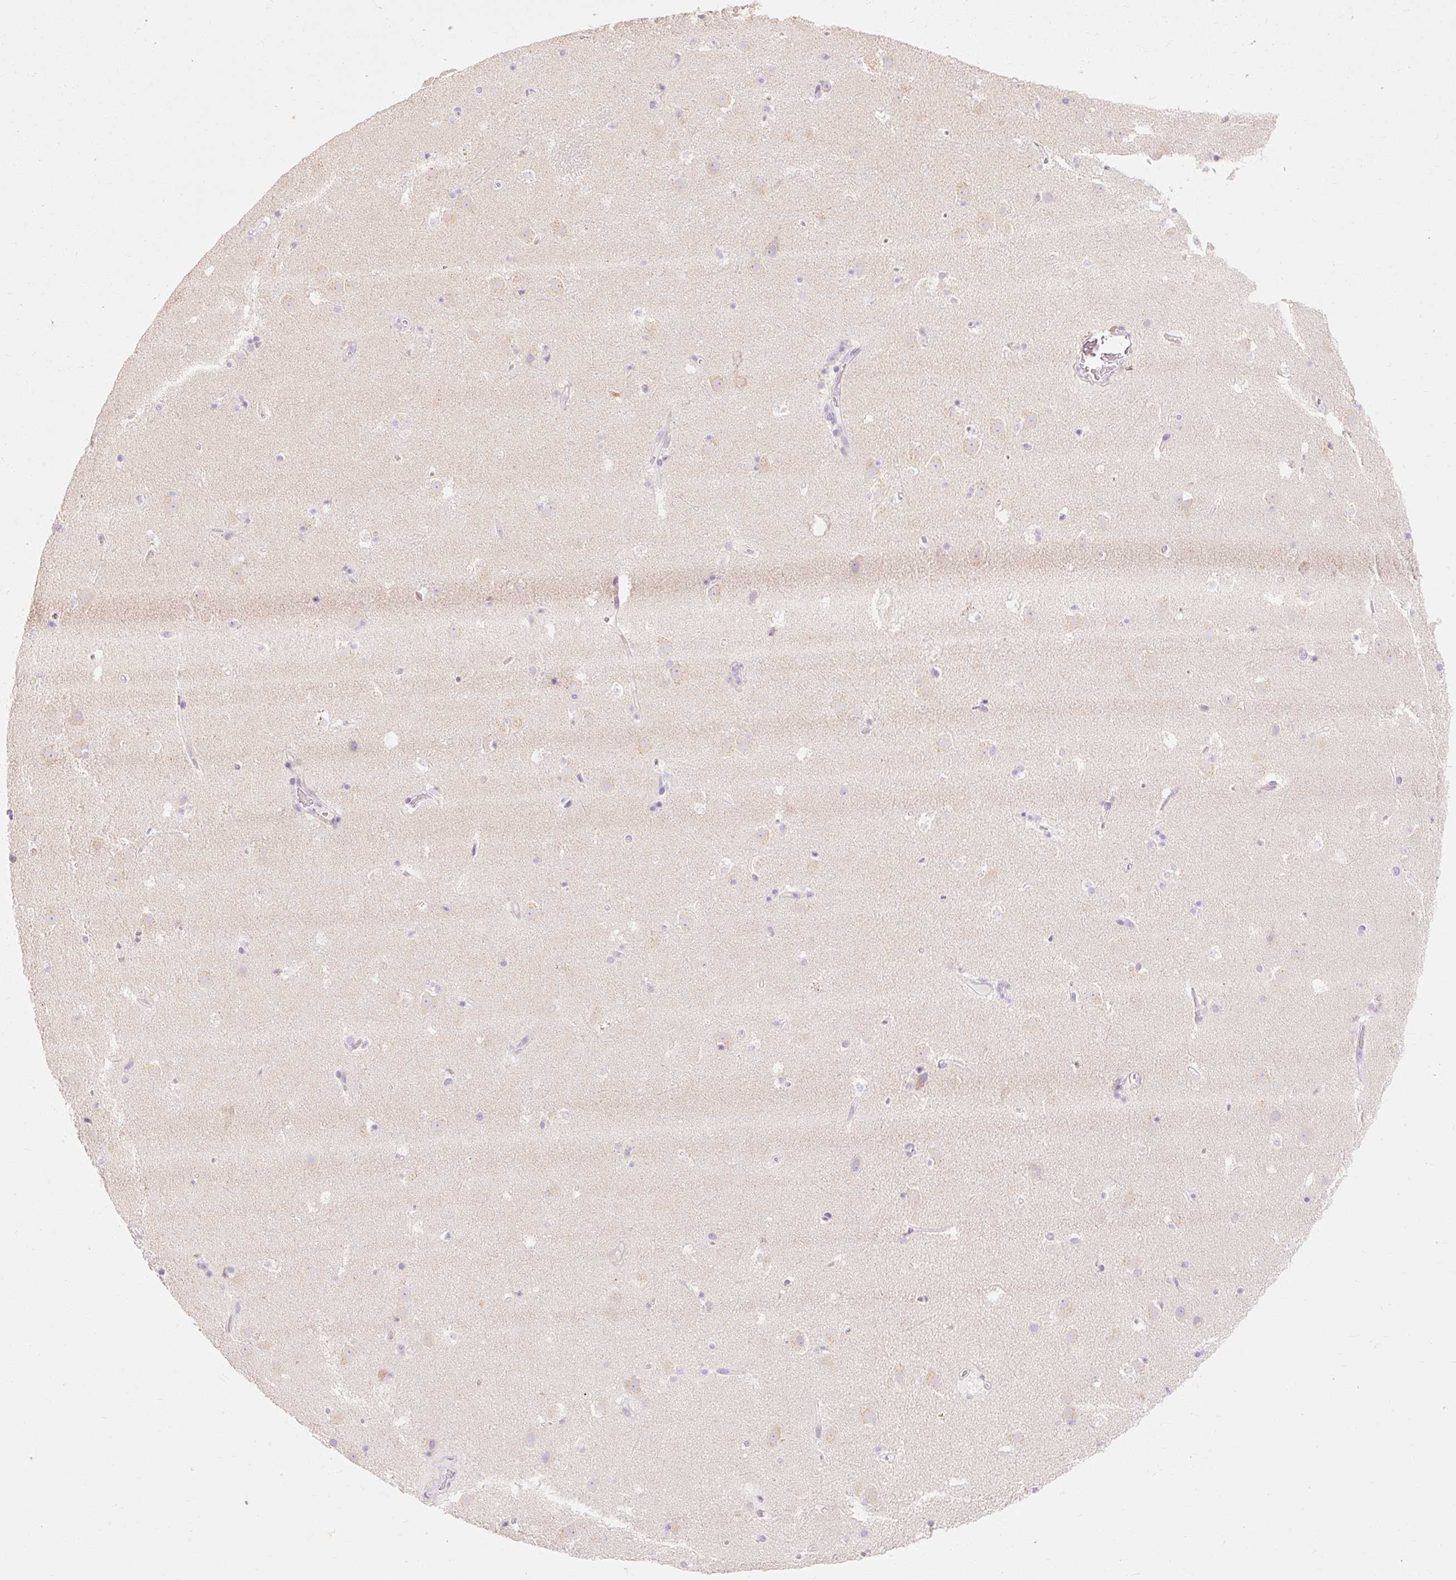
{"staining": {"intensity": "negative", "quantity": "none", "location": "none"}, "tissue": "caudate", "cell_type": "Glial cells", "image_type": "normal", "snomed": [{"axis": "morphology", "description": "Normal tissue, NOS"}, {"axis": "topography", "description": "Lateral ventricle wall"}], "caption": "An immunohistochemistry photomicrograph of normal caudate is shown. There is no staining in glial cells of caudate.", "gene": "MYO1D", "patient": {"sex": "male", "age": 37}}